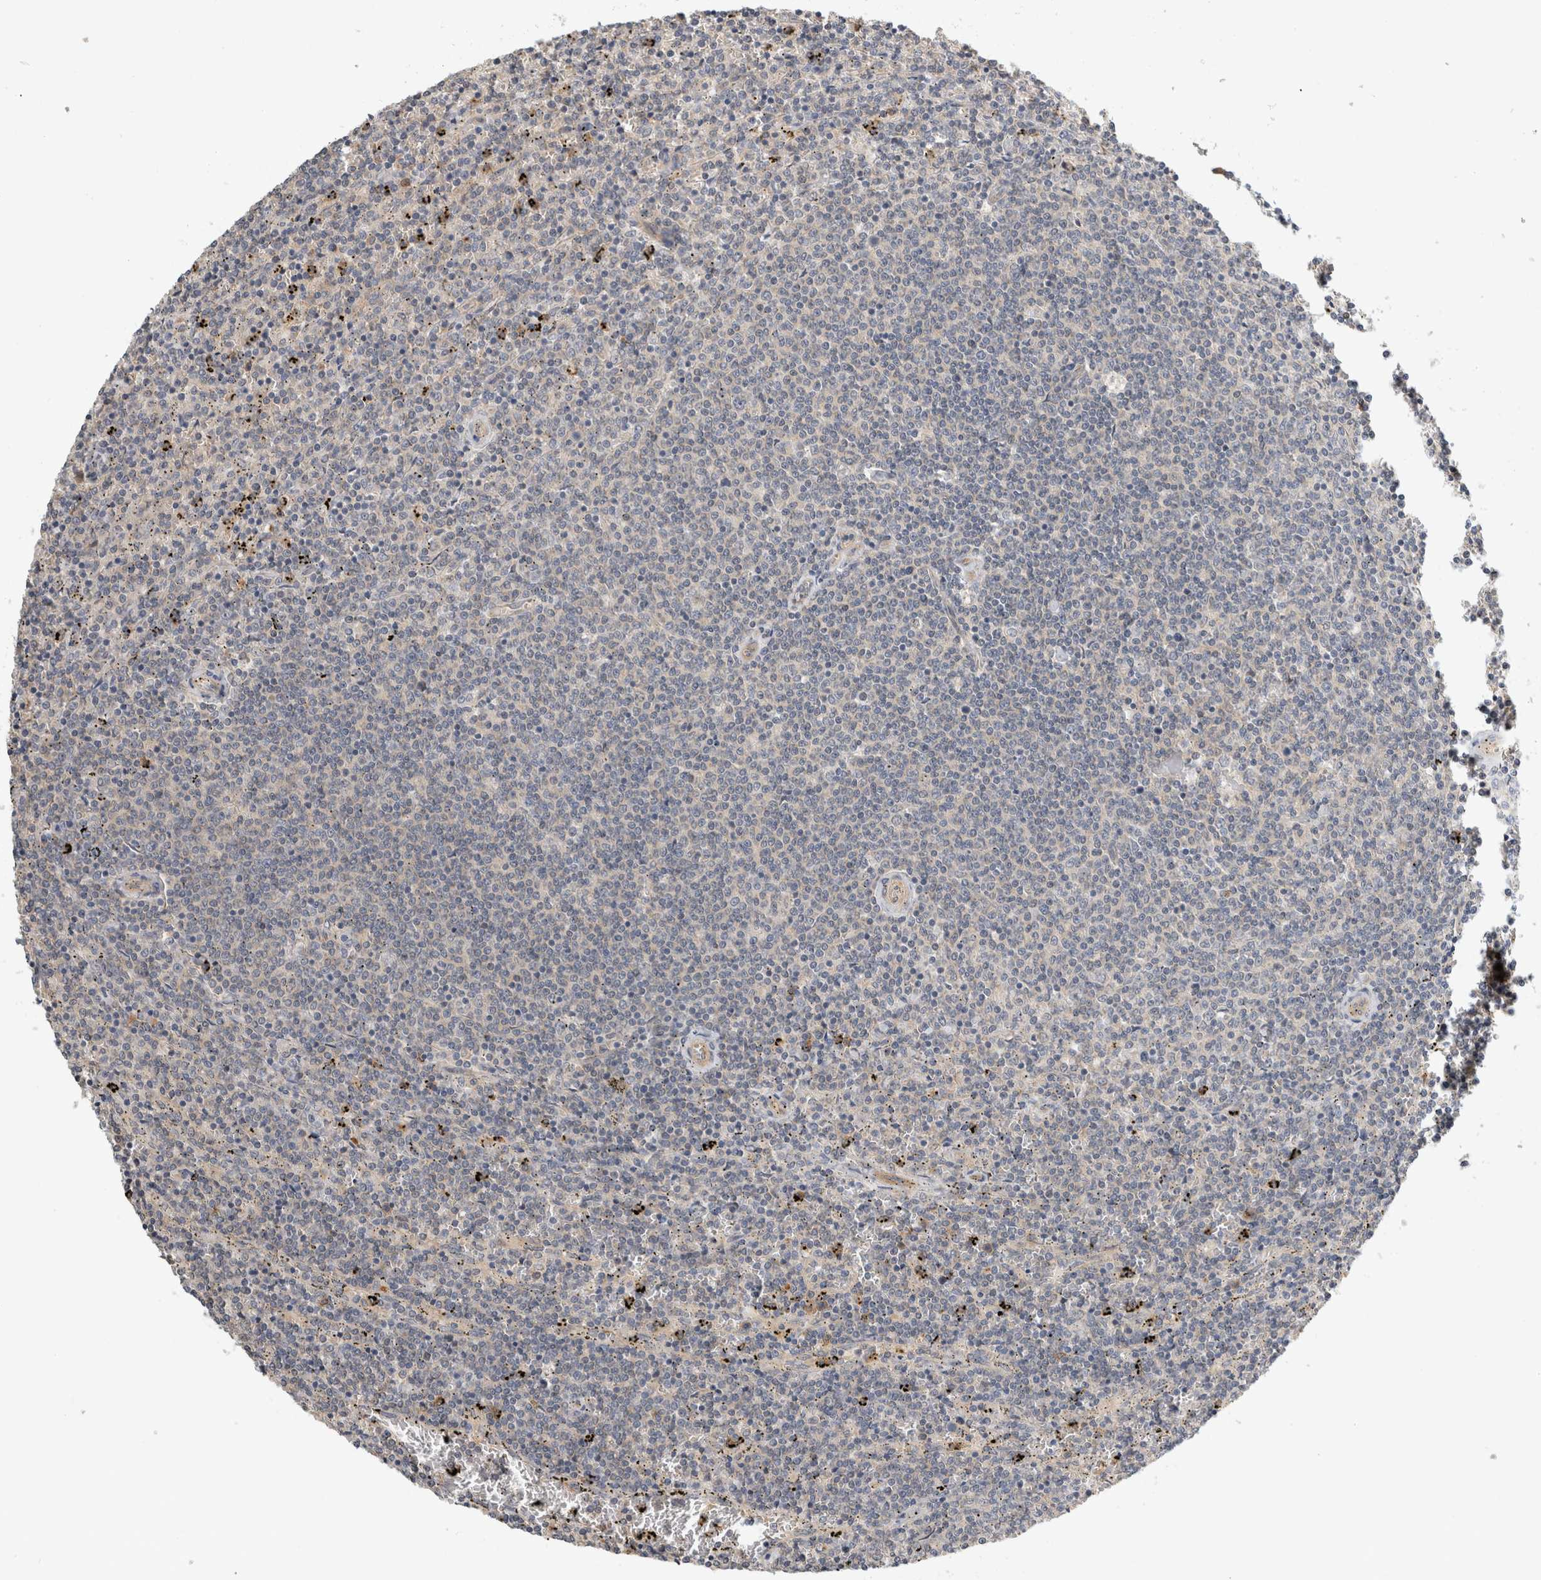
{"staining": {"intensity": "negative", "quantity": "none", "location": "none"}, "tissue": "lymphoma", "cell_type": "Tumor cells", "image_type": "cancer", "snomed": [{"axis": "morphology", "description": "Malignant lymphoma, non-Hodgkin's type, Low grade"}, {"axis": "topography", "description": "Spleen"}], "caption": "Micrograph shows no significant protein staining in tumor cells of low-grade malignant lymphoma, non-Hodgkin's type.", "gene": "PGM1", "patient": {"sex": "female", "age": 50}}